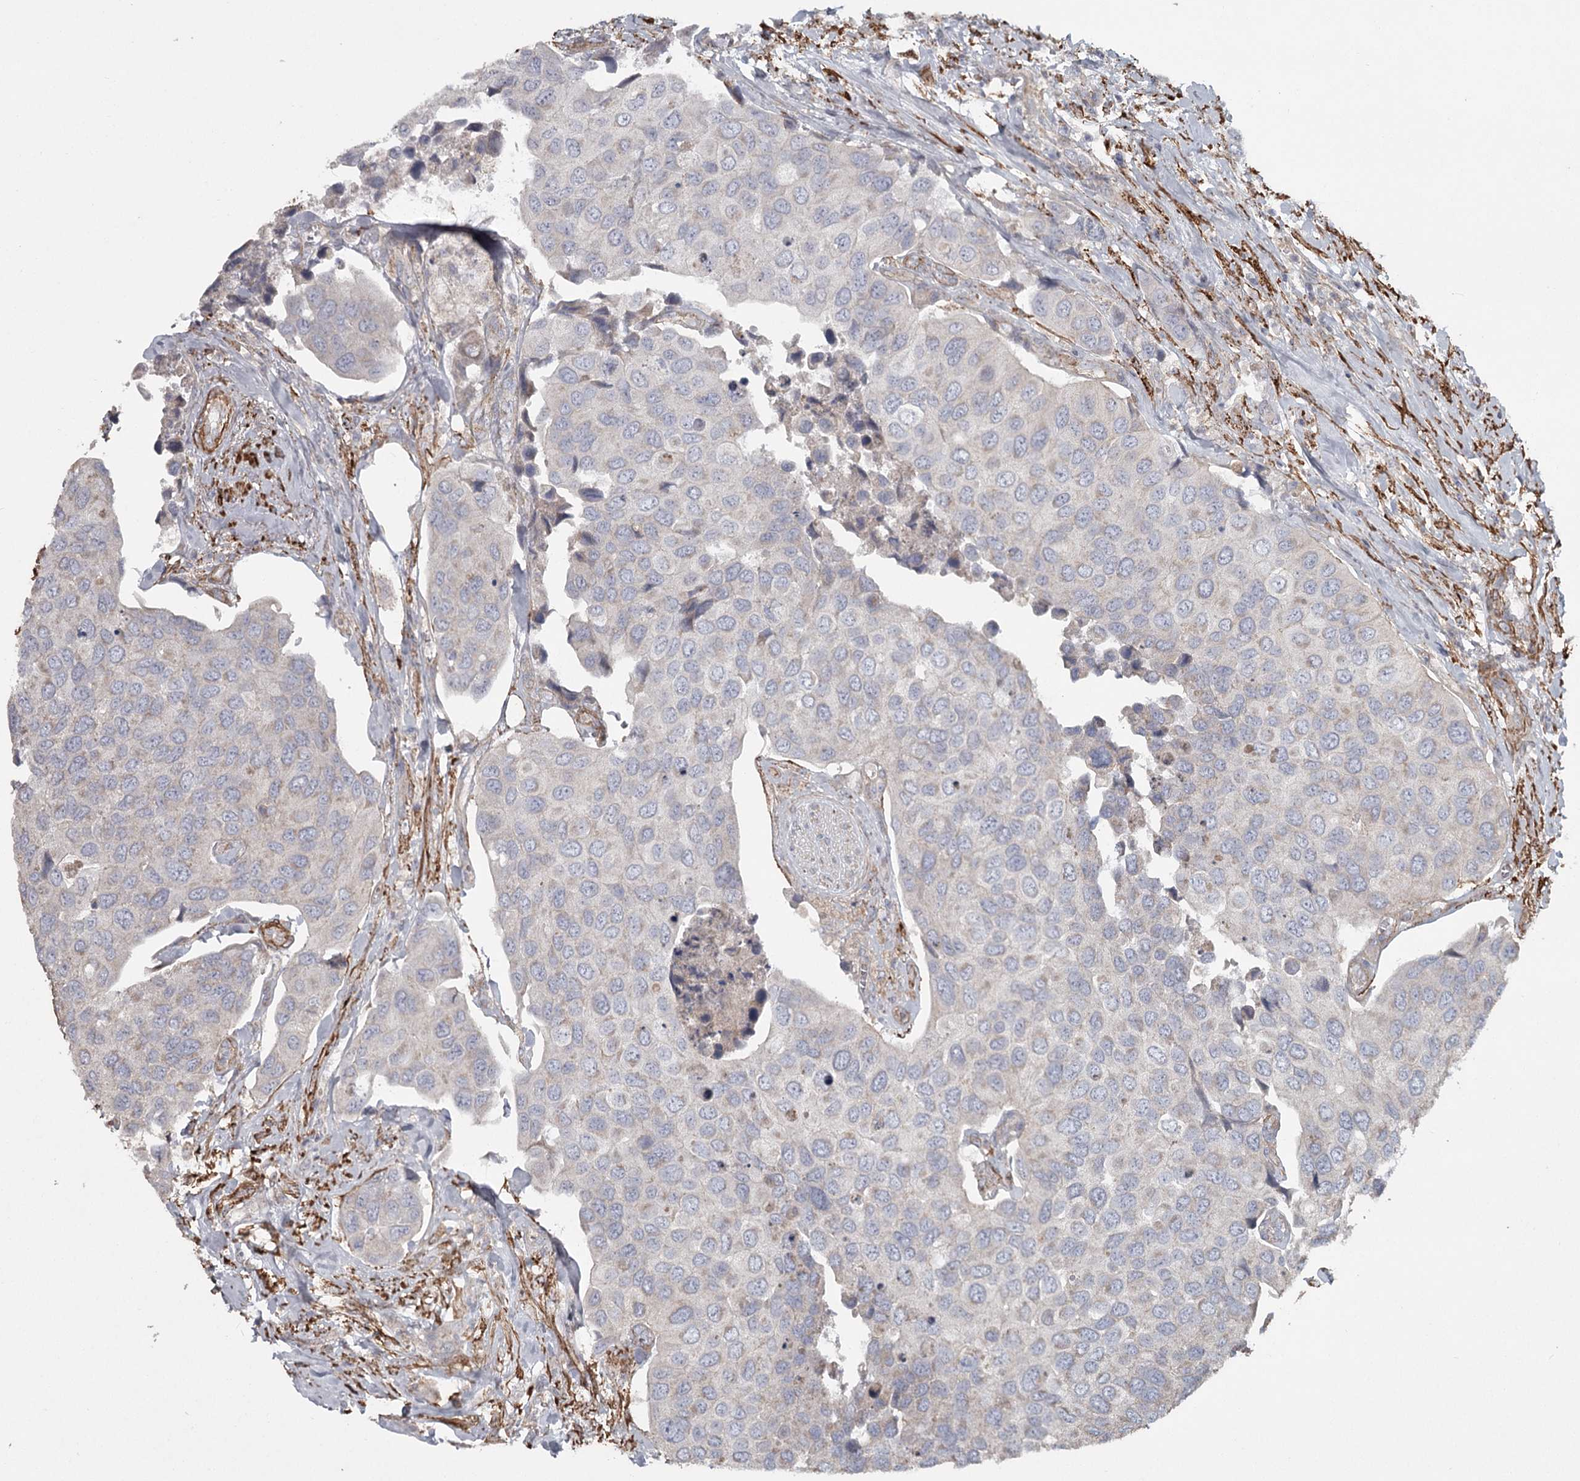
{"staining": {"intensity": "negative", "quantity": "none", "location": "none"}, "tissue": "urothelial cancer", "cell_type": "Tumor cells", "image_type": "cancer", "snomed": [{"axis": "morphology", "description": "Urothelial carcinoma, High grade"}, {"axis": "topography", "description": "Urinary bladder"}], "caption": "IHC histopathology image of human urothelial cancer stained for a protein (brown), which shows no positivity in tumor cells. (DAB immunohistochemistry, high magnification).", "gene": "DHRS9", "patient": {"sex": "male", "age": 74}}